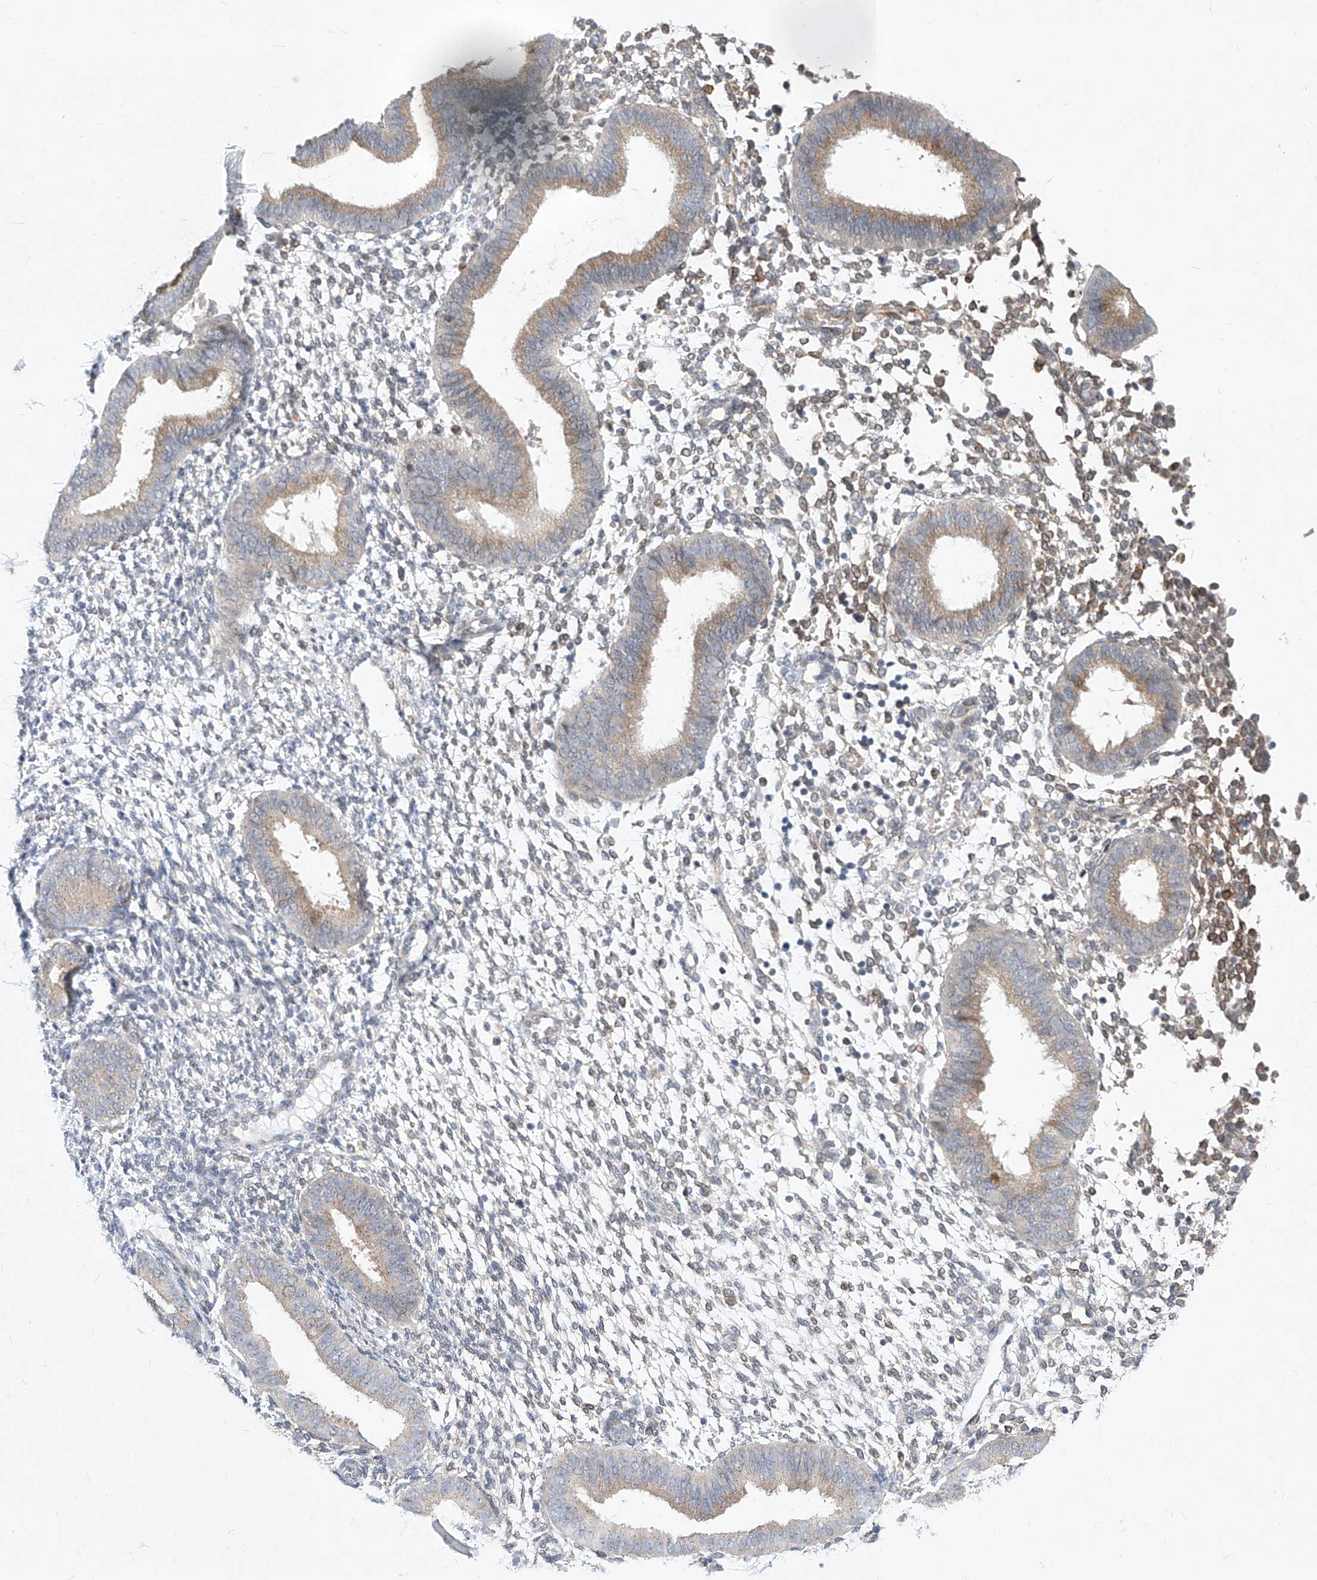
{"staining": {"intensity": "weak", "quantity": "<25%", "location": "cytoplasmic/membranous,nuclear"}, "tissue": "endometrium", "cell_type": "Cells in endometrial stroma", "image_type": "normal", "snomed": [{"axis": "morphology", "description": "Normal tissue, NOS"}, {"axis": "topography", "description": "Uterus"}, {"axis": "topography", "description": "Endometrium"}], "caption": "This is an immunohistochemistry (IHC) photomicrograph of benign endometrium. There is no positivity in cells in endometrial stroma.", "gene": "MX2", "patient": {"sex": "female", "age": 48}}